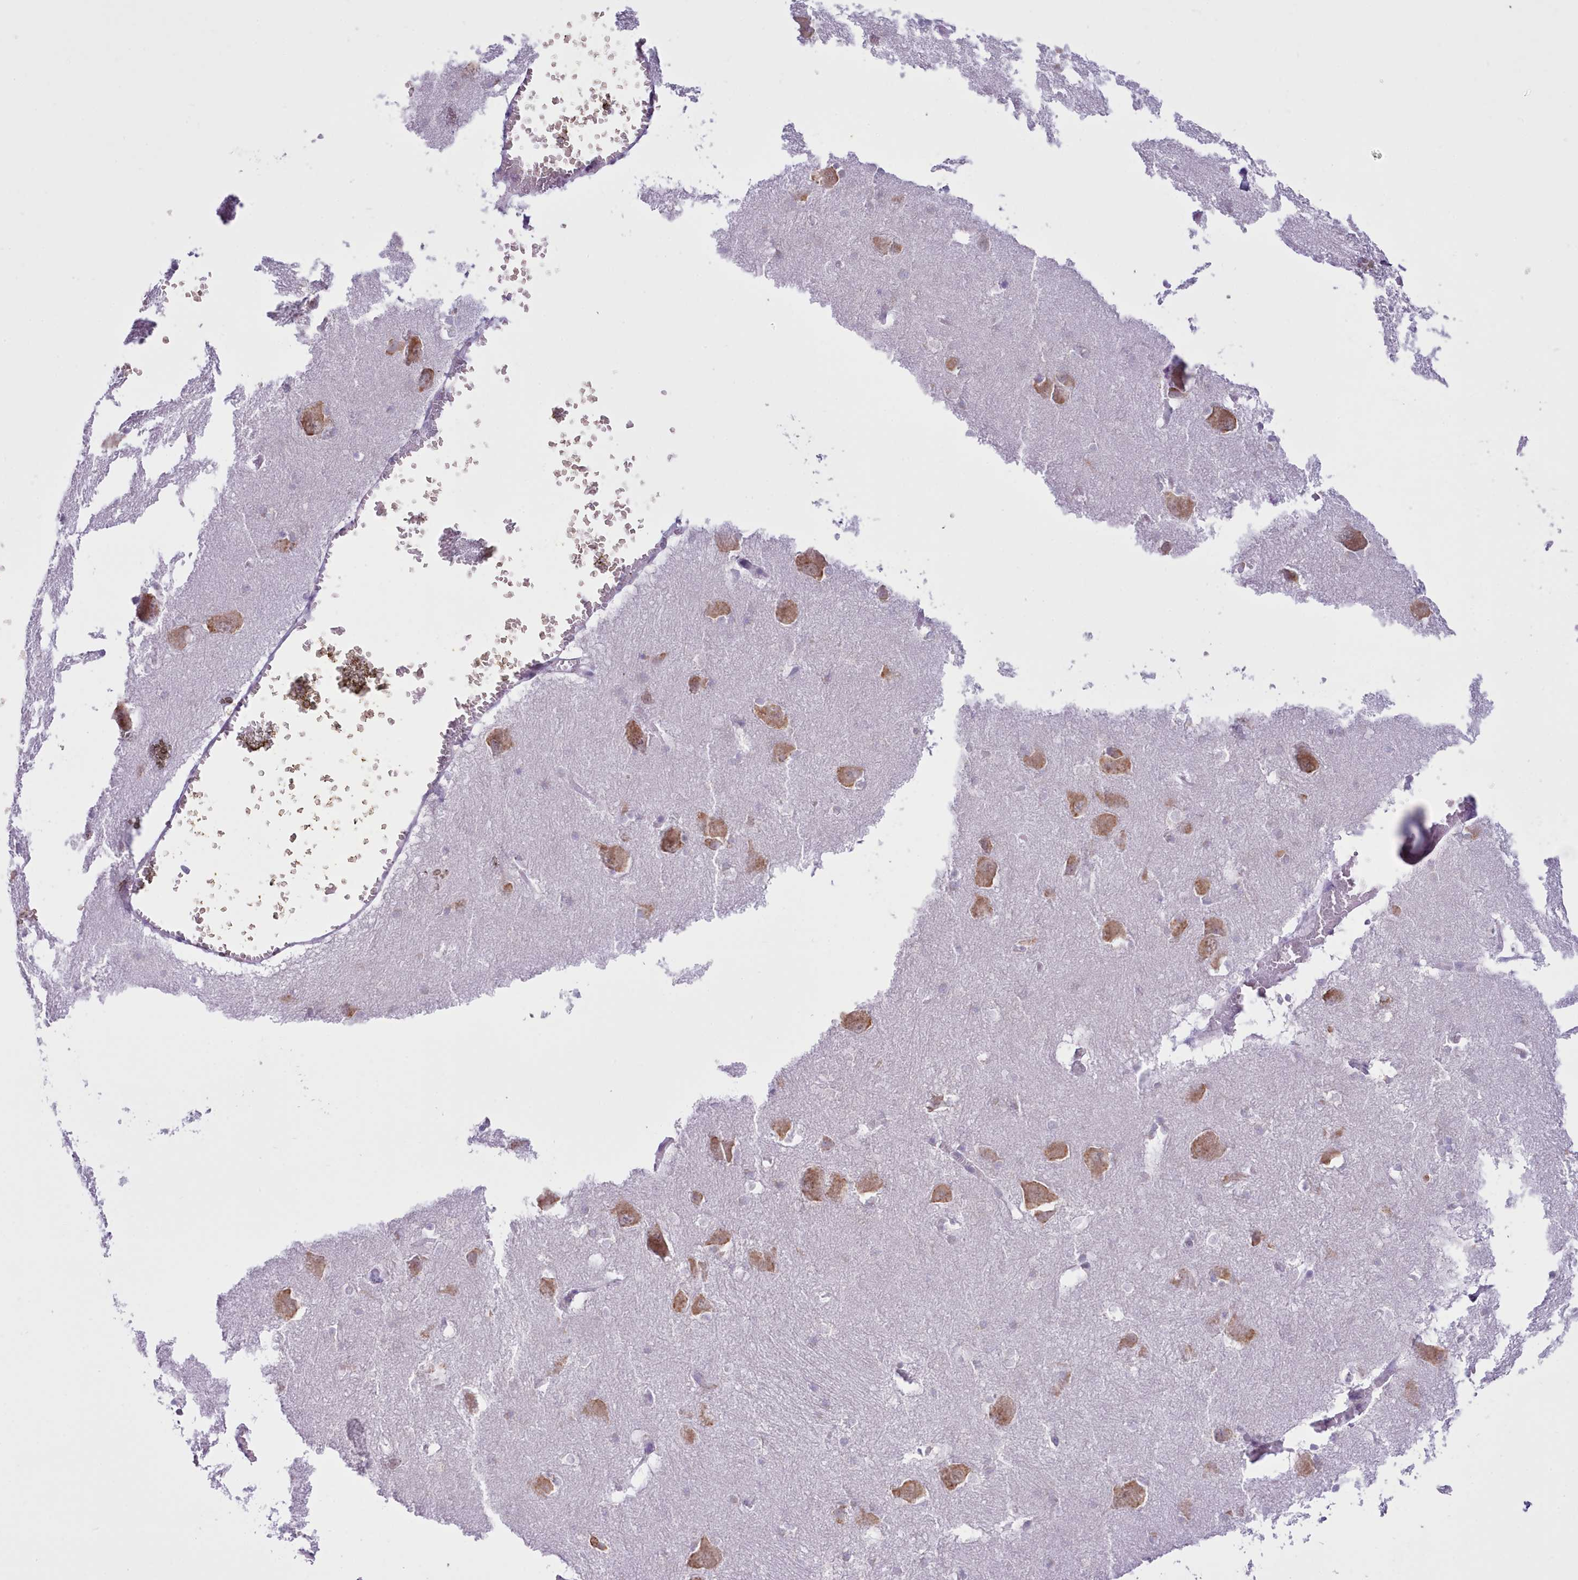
{"staining": {"intensity": "weak", "quantity": "<25%", "location": "cytoplasmic/membranous"}, "tissue": "caudate", "cell_type": "Glial cells", "image_type": "normal", "snomed": [{"axis": "morphology", "description": "Normal tissue, NOS"}, {"axis": "topography", "description": "Lateral ventricle wall"}], "caption": "Image shows no protein positivity in glial cells of unremarkable caudate. The staining is performed using DAB brown chromogen with nuclei counter-stained in using hematoxylin.", "gene": "SEC61B", "patient": {"sex": "male", "age": 37}}